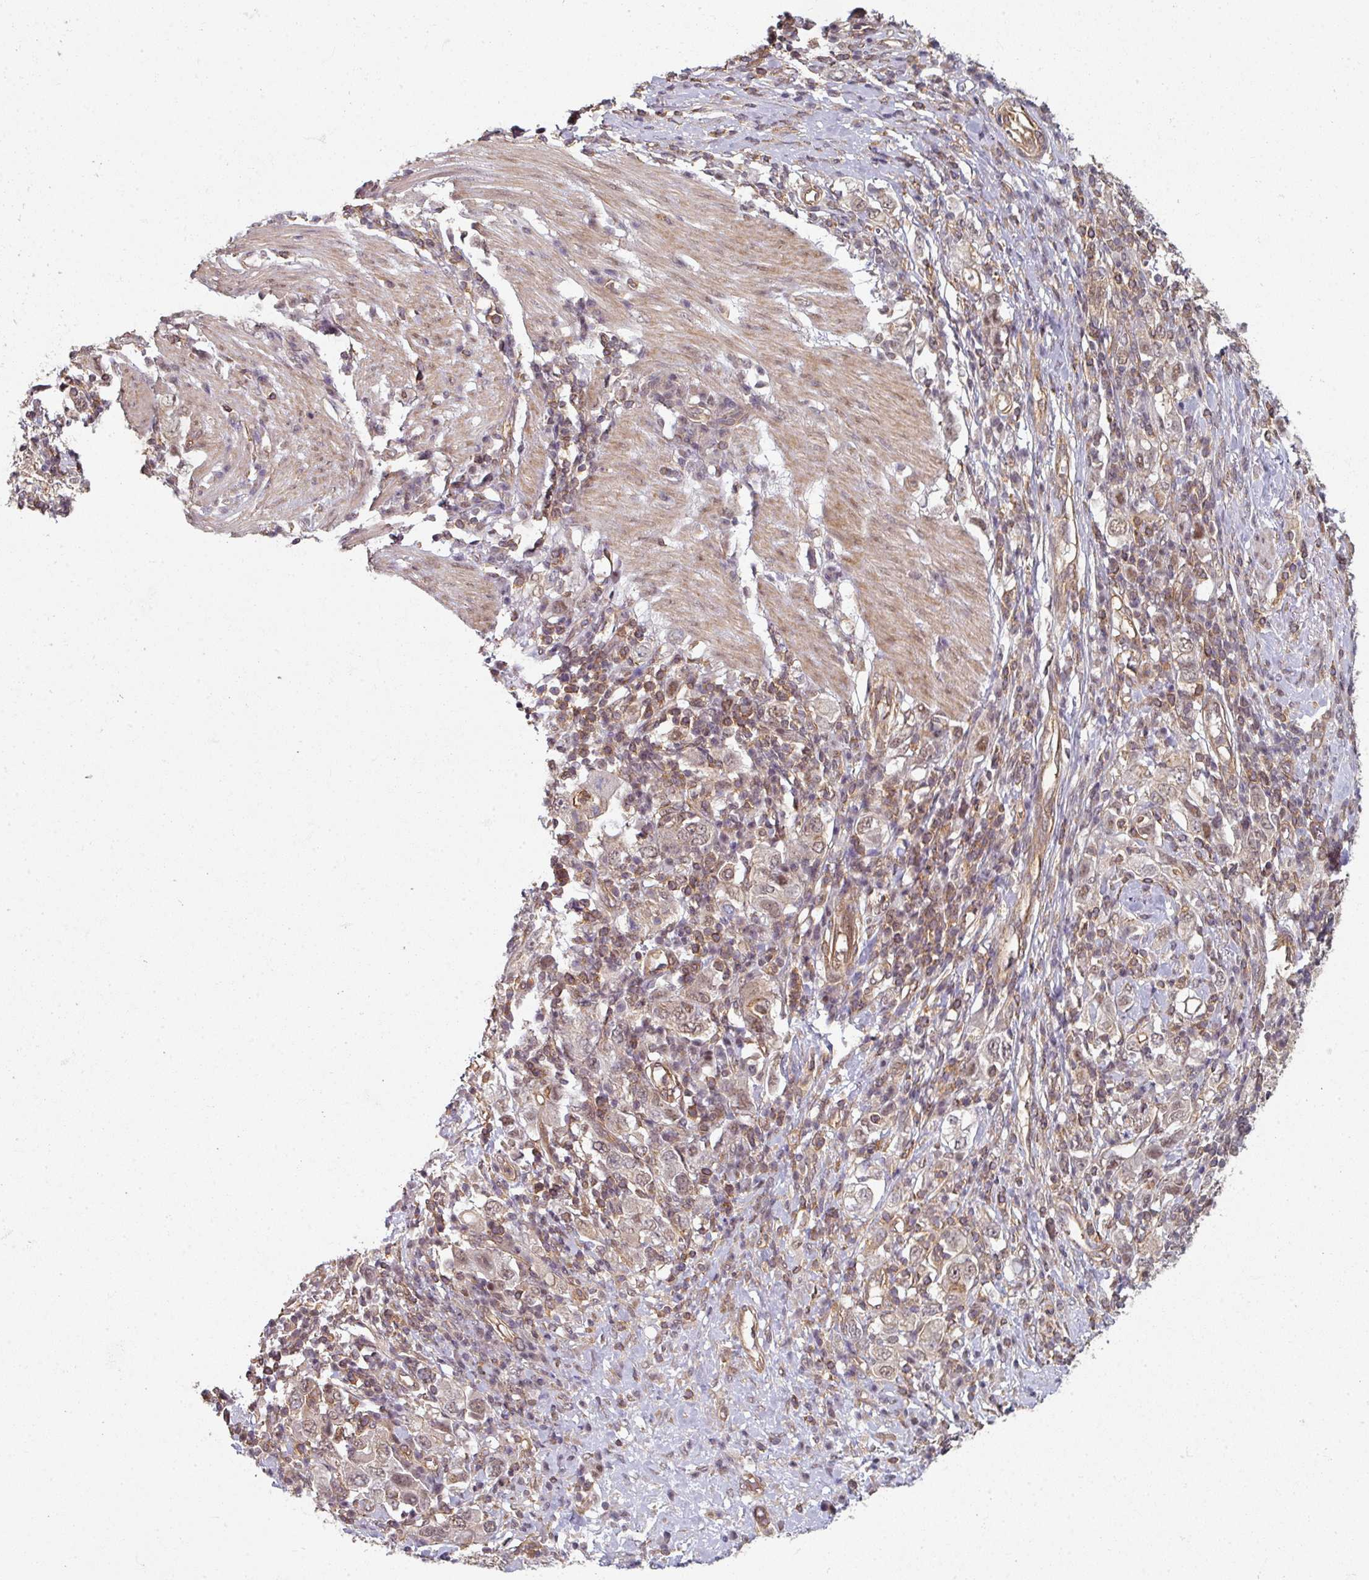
{"staining": {"intensity": "weak", "quantity": "25%-75%", "location": "nuclear"}, "tissue": "stomach cancer", "cell_type": "Tumor cells", "image_type": "cancer", "snomed": [{"axis": "morphology", "description": "Adenocarcinoma, NOS"}, {"axis": "topography", "description": "Stomach, upper"}, {"axis": "topography", "description": "Stomach"}], "caption": "Immunohistochemical staining of adenocarcinoma (stomach) reveals low levels of weak nuclear positivity in approximately 25%-75% of tumor cells.", "gene": "PSME3IP1", "patient": {"sex": "male", "age": 62}}